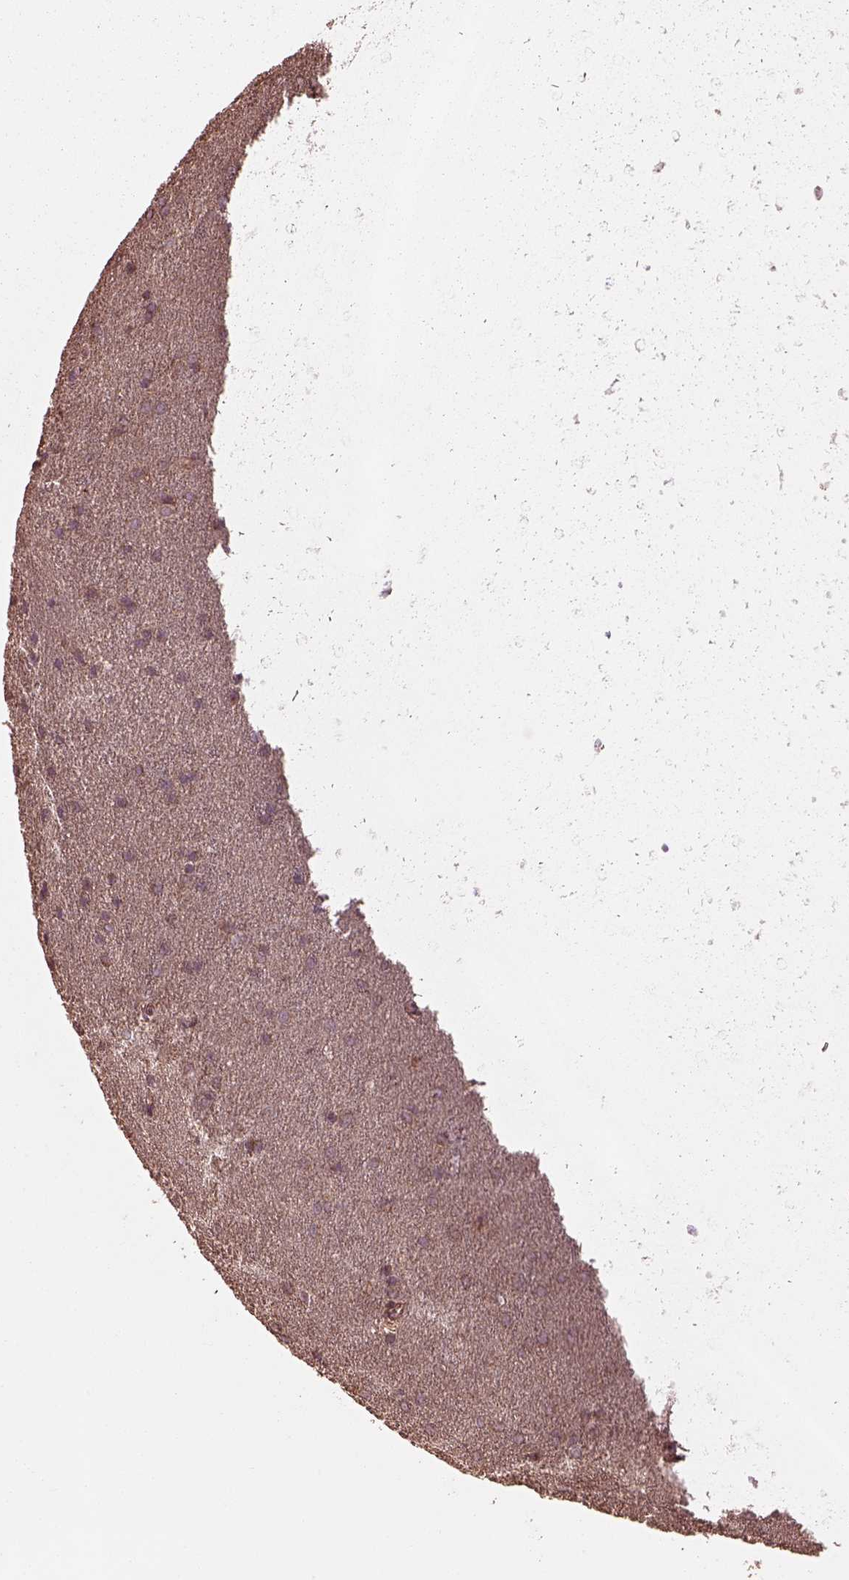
{"staining": {"intensity": "moderate", "quantity": ">75%", "location": "cytoplasmic/membranous"}, "tissue": "glioma", "cell_type": "Tumor cells", "image_type": "cancer", "snomed": [{"axis": "morphology", "description": "Glioma, malignant, Low grade"}, {"axis": "topography", "description": "Brain"}], "caption": "DAB (3,3'-diaminobenzidine) immunohistochemical staining of human glioma exhibits moderate cytoplasmic/membranous protein staining in about >75% of tumor cells.", "gene": "METTL4", "patient": {"sex": "female", "age": 32}}